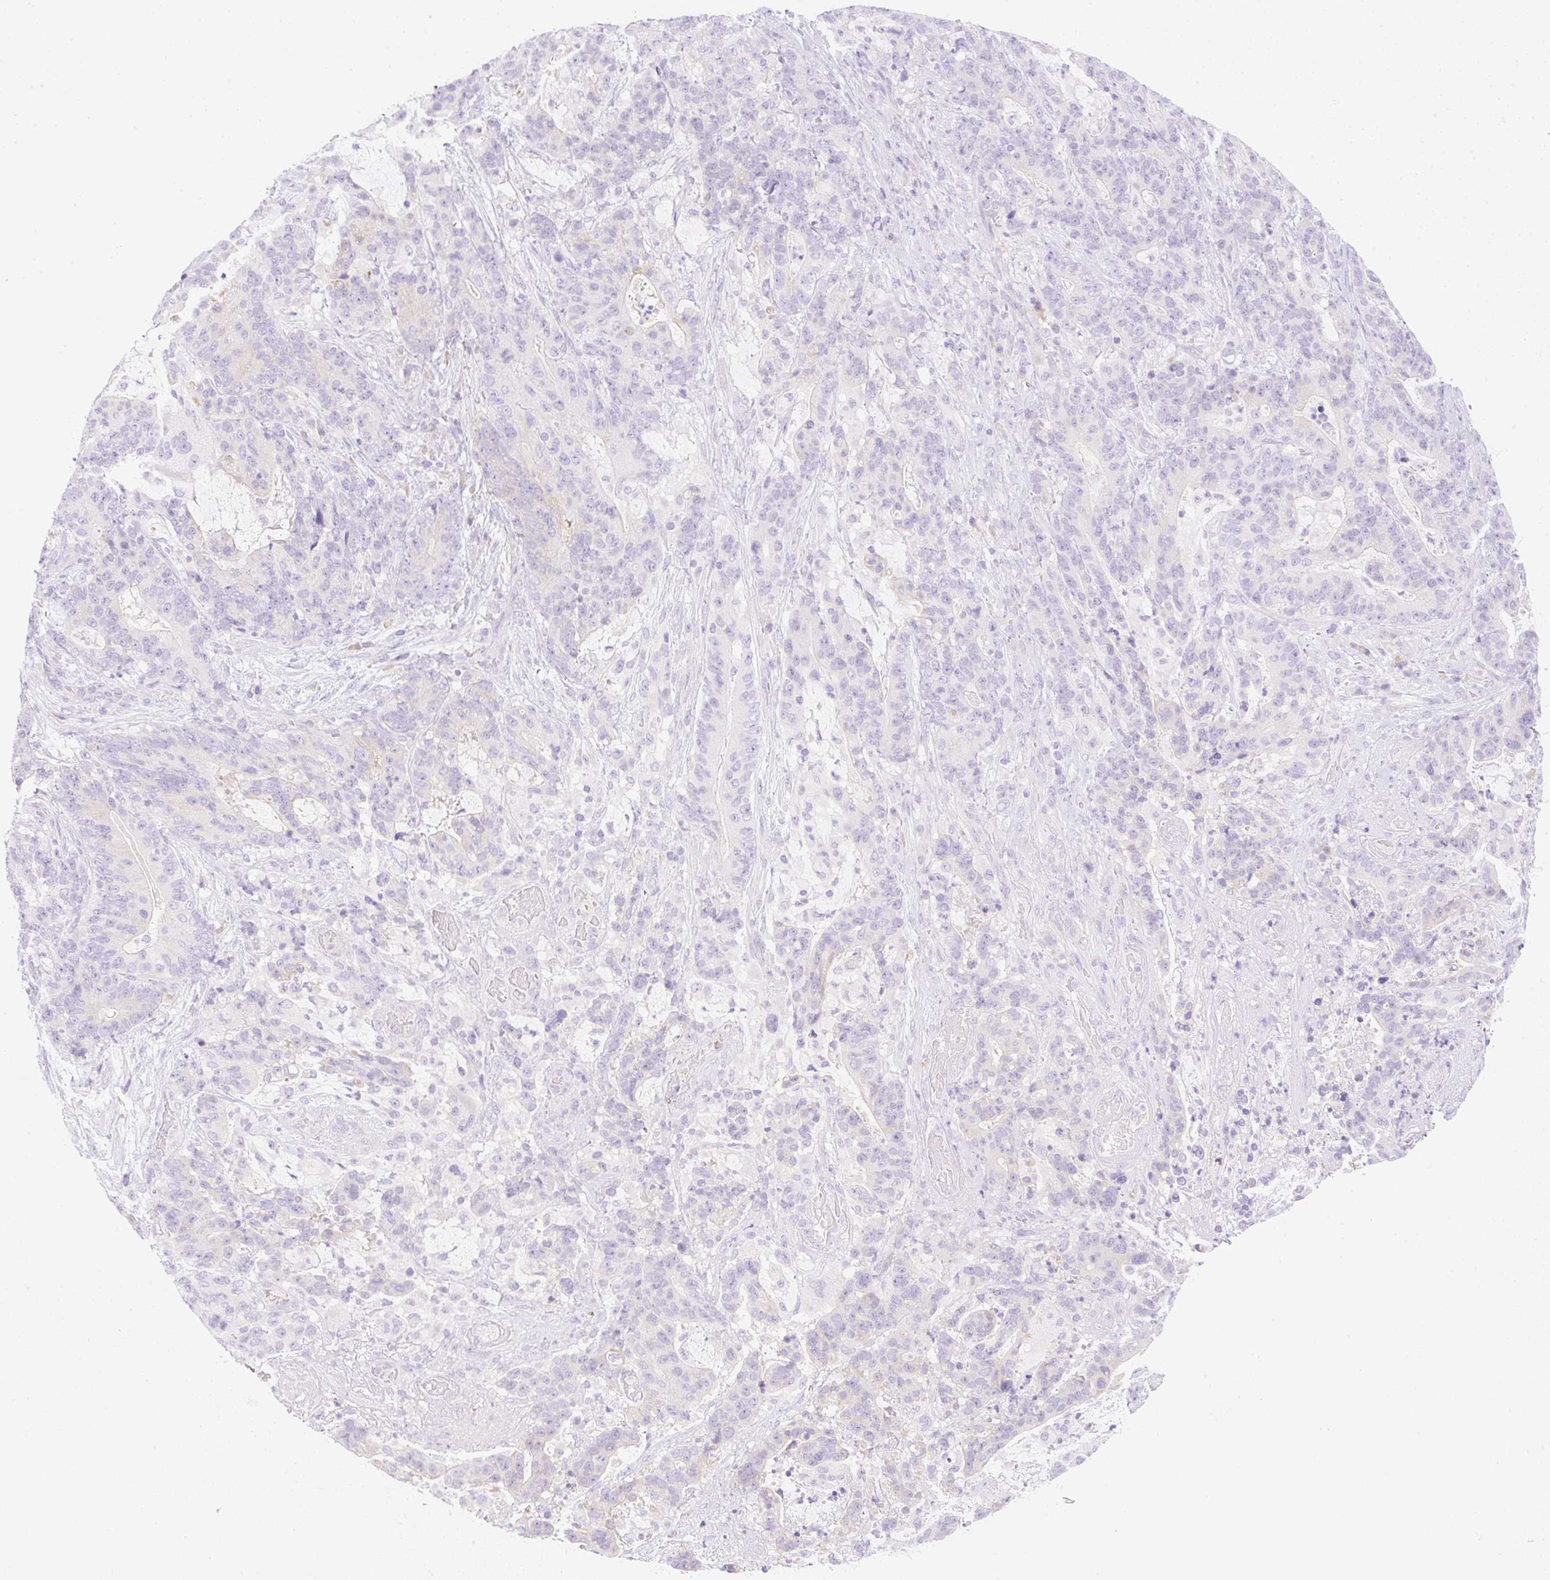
{"staining": {"intensity": "negative", "quantity": "none", "location": "none"}, "tissue": "stomach cancer", "cell_type": "Tumor cells", "image_type": "cancer", "snomed": [{"axis": "morphology", "description": "Normal tissue, NOS"}, {"axis": "morphology", "description": "Adenocarcinoma, NOS"}, {"axis": "topography", "description": "Stomach"}], "caption": "The image shows no staining of tumor cells in stomach cancer (adenocarcinoma). Nuclei are stained in blue.", "gene": "DENND5A", "patient": {"sex": "female", "age": 64}}